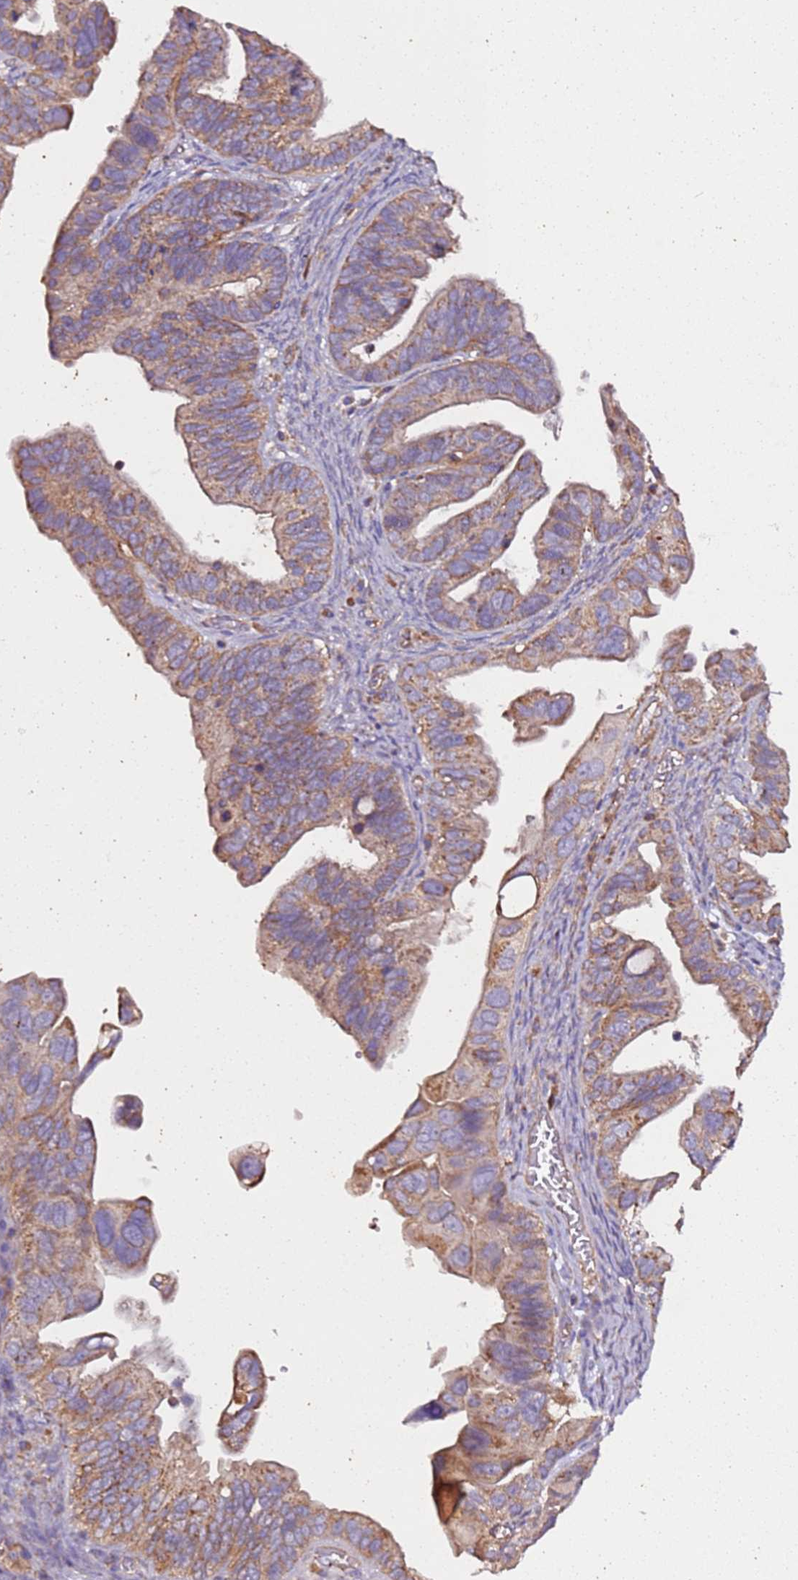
{"staining": {"intensity": "moderate", "quantity": "25%-75%", "location": "cytoplasmic/membranous"}, "tissue": "ovarian cancer", "cell_type": "Tumor cells", "image_type": "cancer", "snomed": [{"axis": "morphology", "description": "Cystadenocarcinoma, serous, NOS"}, {"axis": "topography", "description": "Ovary"}], "caption": "Ovarian cancer stained with a protein marker demonstrates moderate staining in tumor cells.", "gene": "RMND5A", "patient": {"sex": "female", "age": 56}}